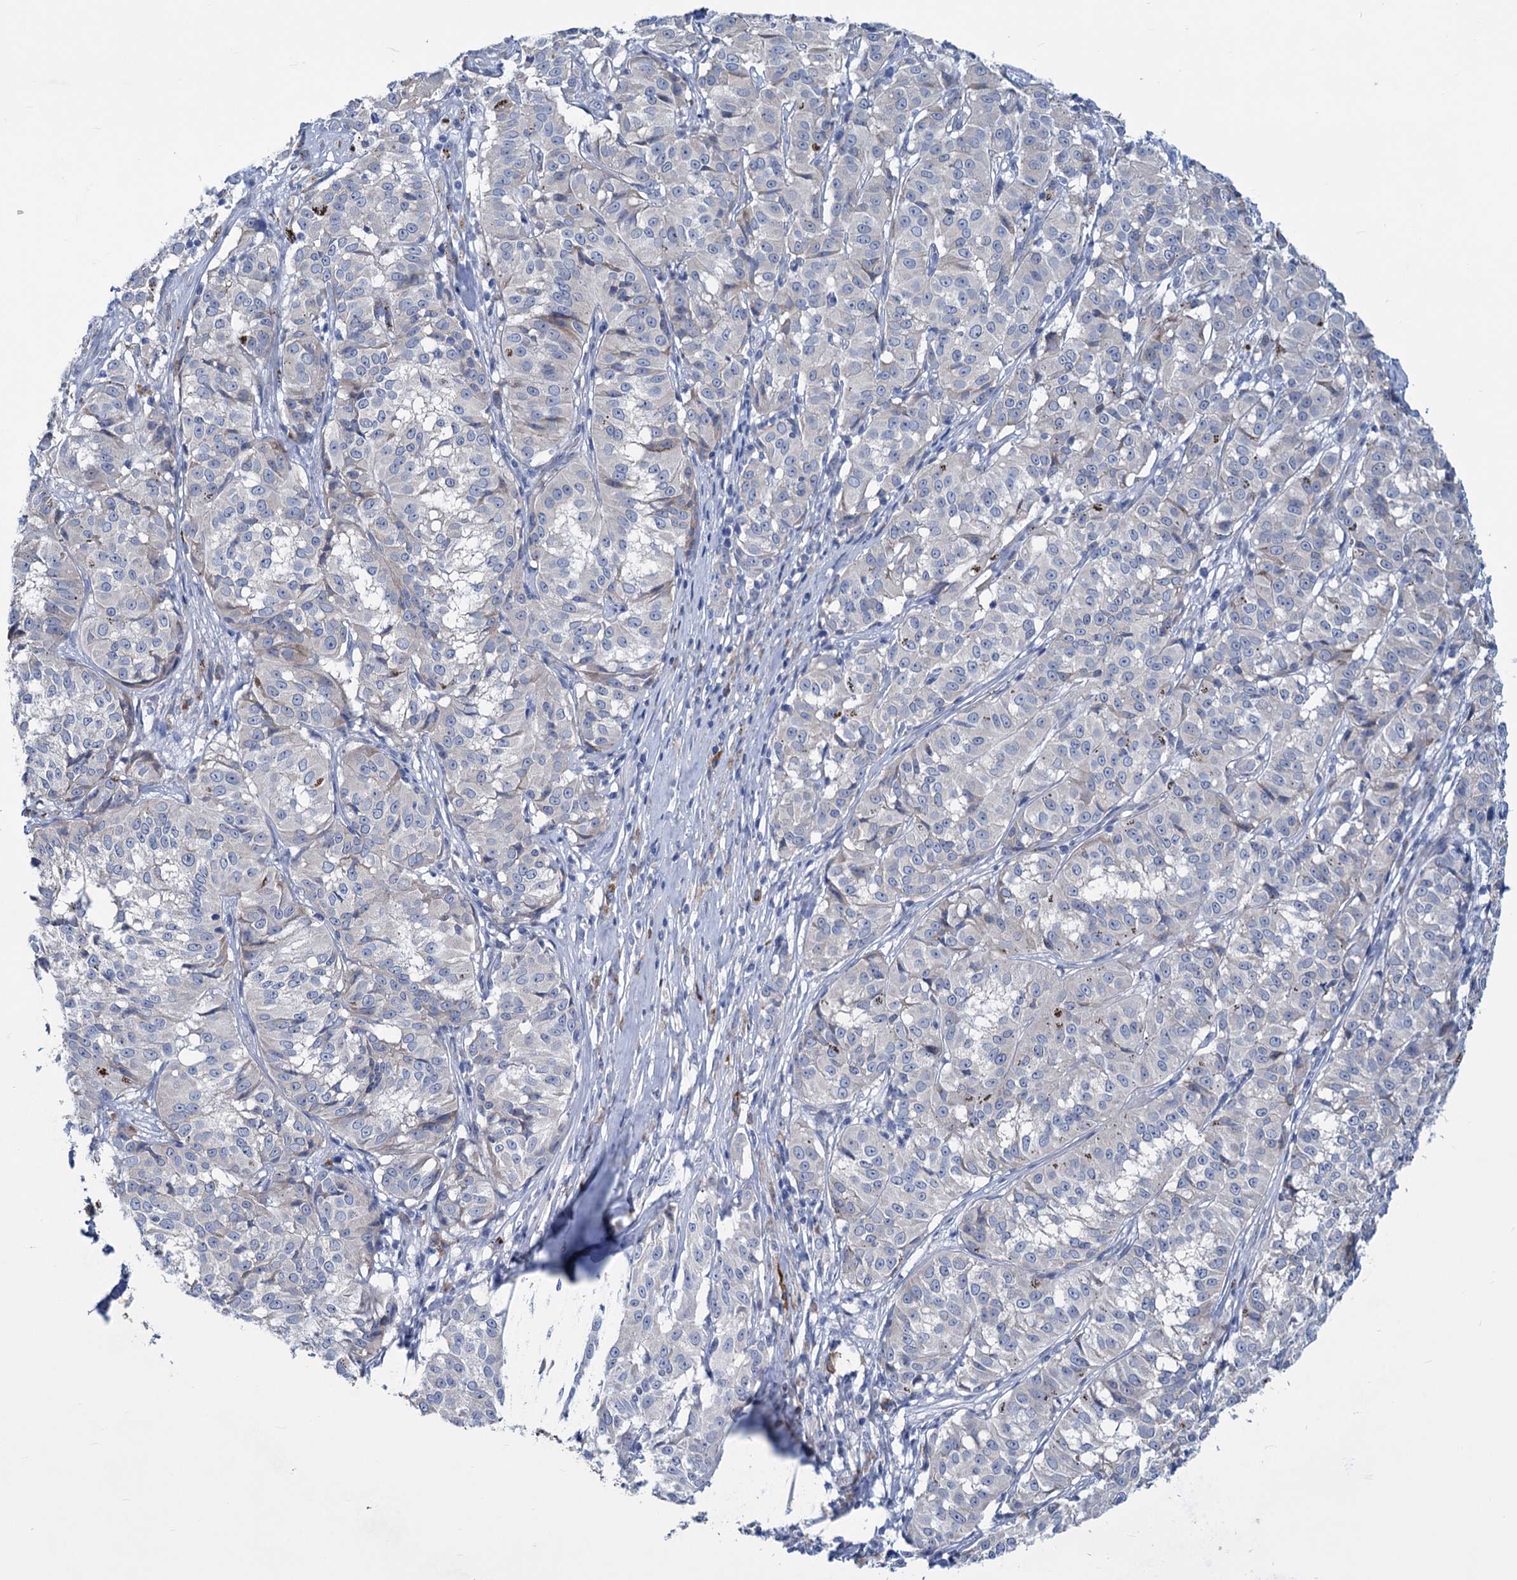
{"staining": {"intensity": "negative", "quantity": "none", "location": "none"}, "tissue": "melanoma", "cell_type": "Tumor cells", "image_type": "cancer", "snomed": [{"axis": "morphology", "description": "Malignant melanoma, NOS"}, {"axis": "topography", "description": "Skin"}], "caption": "This is a histopathology image of IHC staining of melanoma, which shows no positivity in tumor cells.", "gene": "NEU3", "patient": {"sex": "female", "age": 72}}